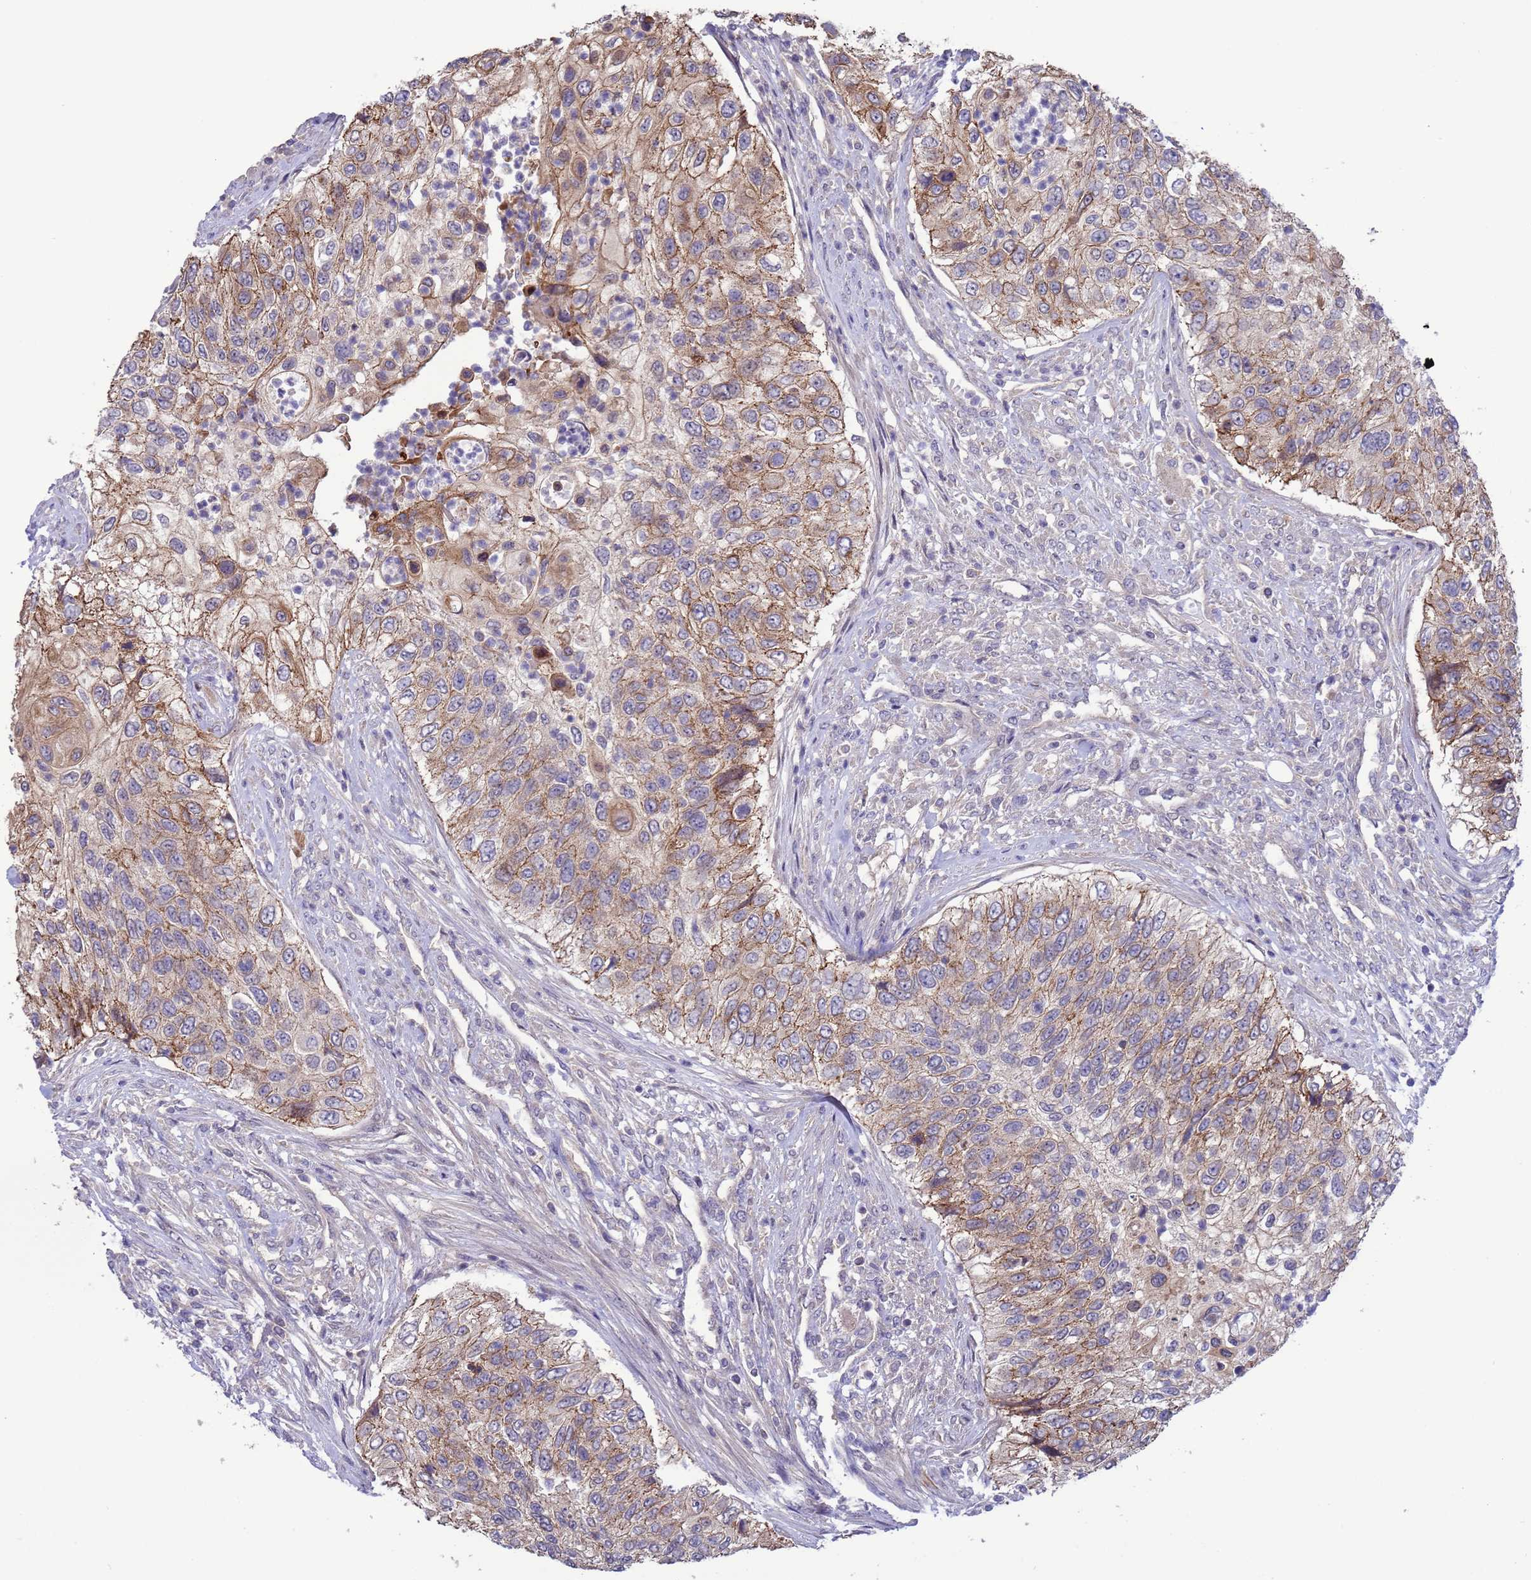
{"staining": {"intensity": "moderate", "quantity": "25%-75%", "location": "cytoplasmic/membranous"}, "tissue": "urothelial cancer", "cell_type": "Tumor cells", "image_type": "cancer", "snomed": [{"axis": "morphology", "description": "Urothelial carcinoma, High grade"}, {"axis": "topography", "description": "Urinary bladder"}], "caption": "Immunohistochemistry histopathology image of neoplastic tissue: human urothelial cancer stained using immunohistochemistry shows medium levels of moderate protein expression localized specifically in the cytoplasmic/membranous of tumor cells, appearing as a cytoplasmic/membranous brown color.", "gene": "GJA10", "patient": {"sex": "female", "age": 60}}